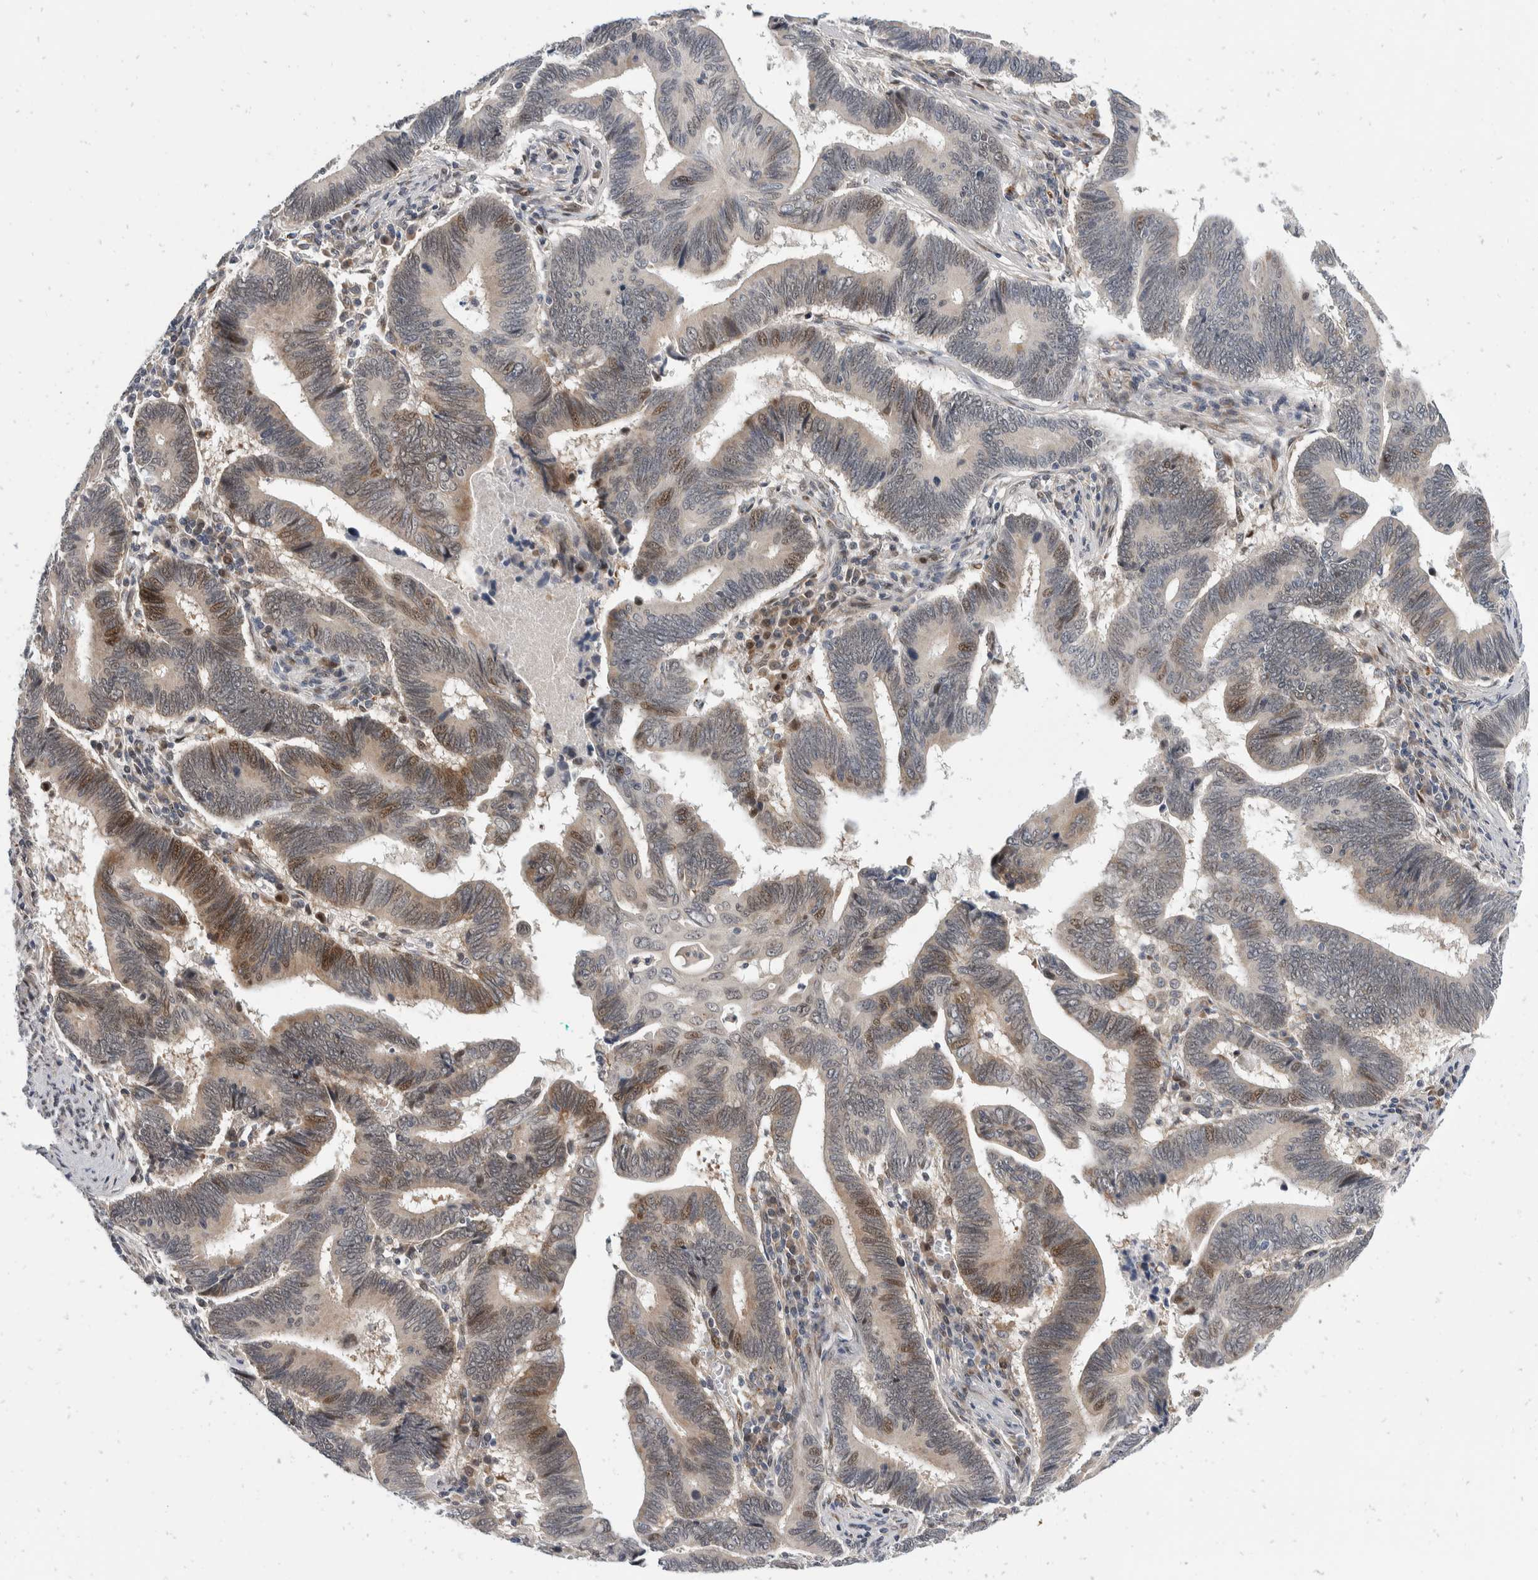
{"staining": {"intensity": "moderate", "quantity": "<25%", "location": "cytoplasmic/membranous,nuclear"}, "tissue": "pancreatic cancer", "cell_type": "Tumor cells", "image_type": "cancer", "snomed": [{"axis": "morphology", "description": "Adenocarcinoma, NOS"}, {"axis": "topography", "description": "Pancreas"}], "caption": "Immunohistochemical staining of human pancreatic cancer (adenocarcinoma) exhibits low levels of moderate cytoplasmic/membranous and nuclear protein expression in approximately <25% of tumor cells.", "gene": "ZNF703", "patient": {"sex": "female", "age": 70}}